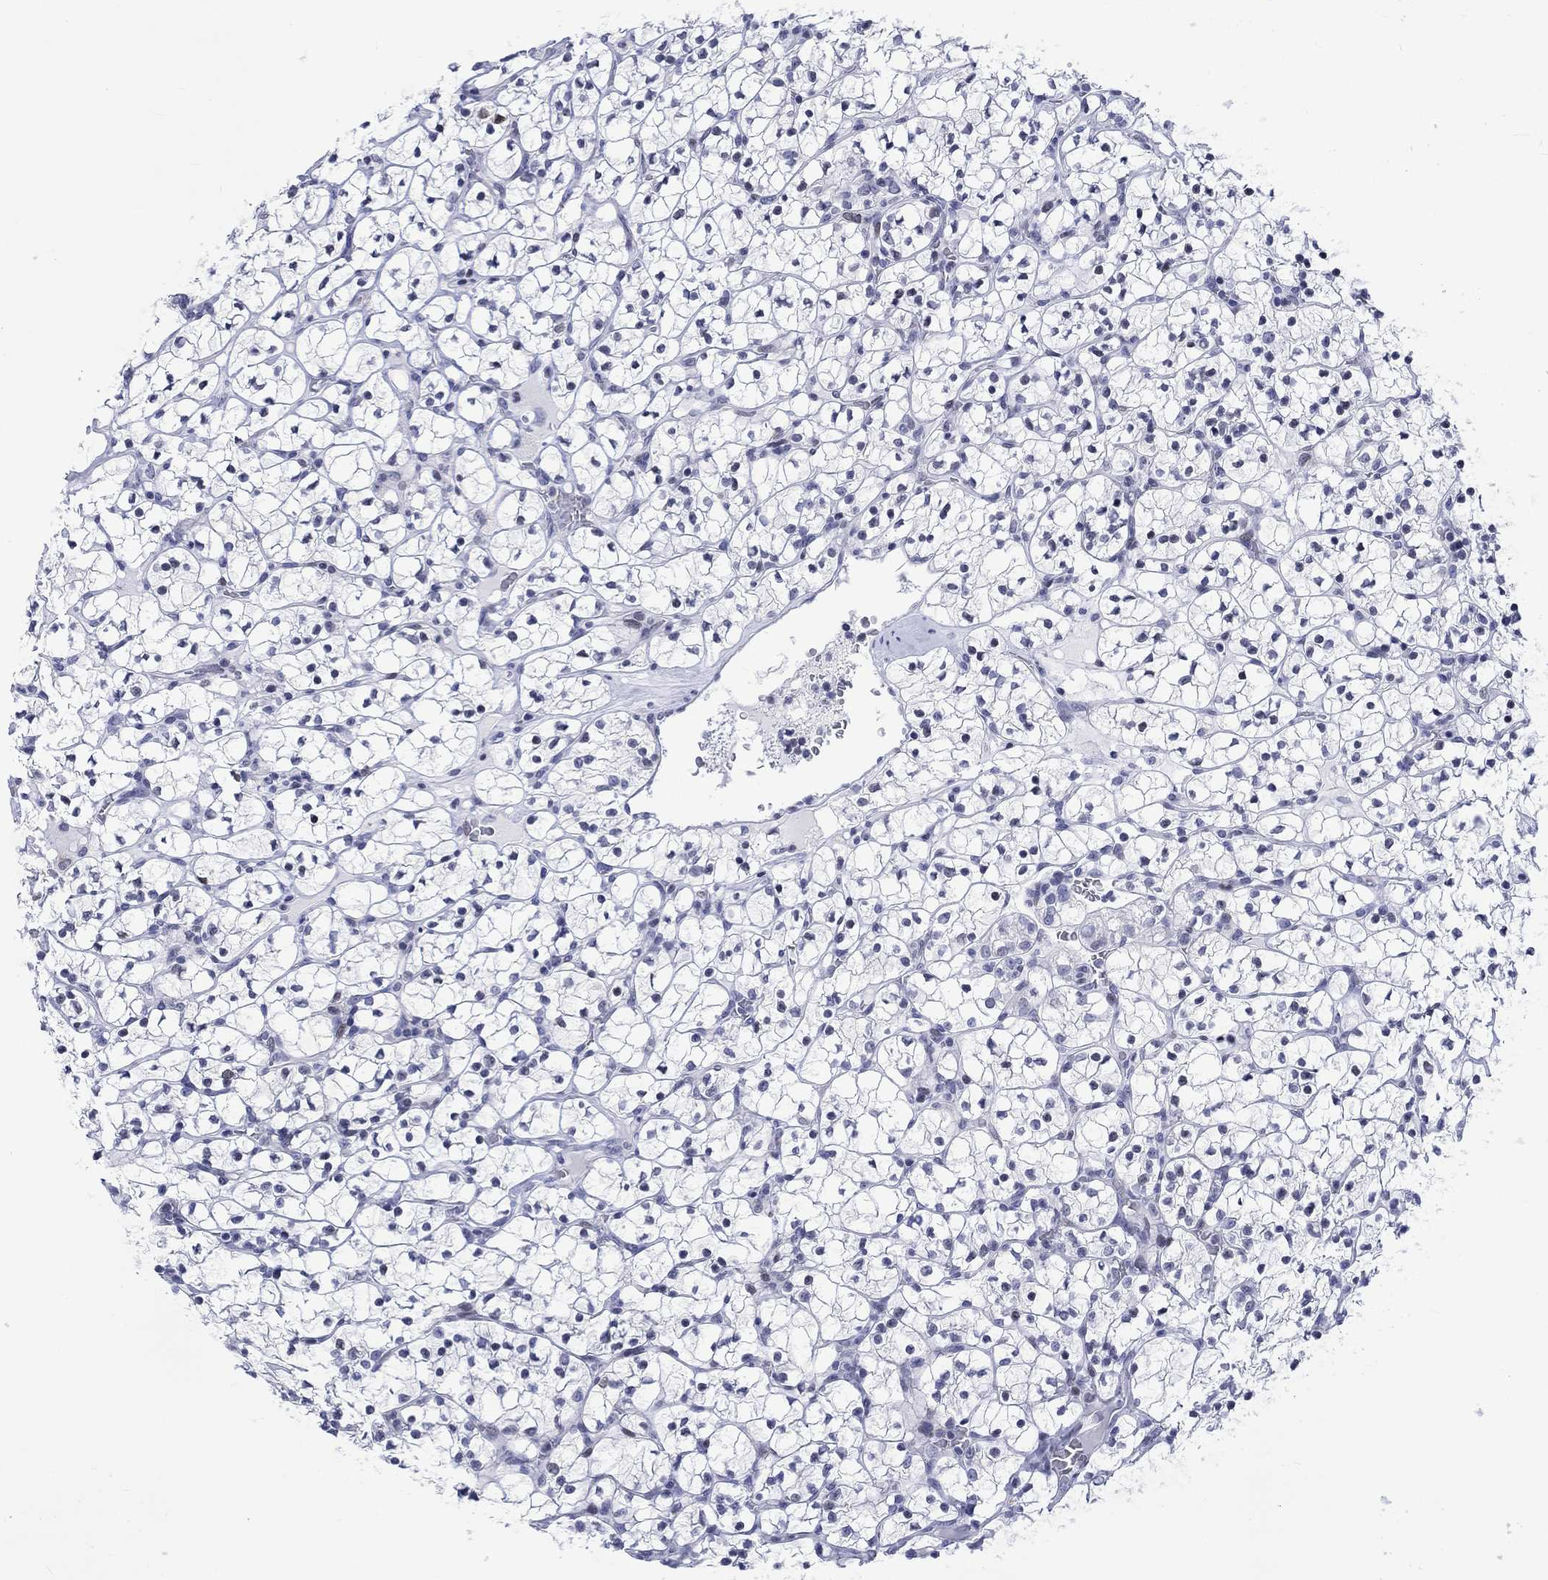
{"staining": {"intensity": "negative", "quantity": "none", "location": "none"}, "tissue": "renal cancer", "cell_type": "Tumor cells", "image_type": "cancer", "snomed": [{"axis": "morphology", "description": "Adenocarcinoma, NOS"}, {"axis": "topography", "description": "Kidney"}], "caption": "Renal cancer (adenocarcinoma) was stained to show a protein in brown. There is no significant expression in tumor cells.", "gene": "CDCA2", "patient": {"sex": "female", "age": 89}}